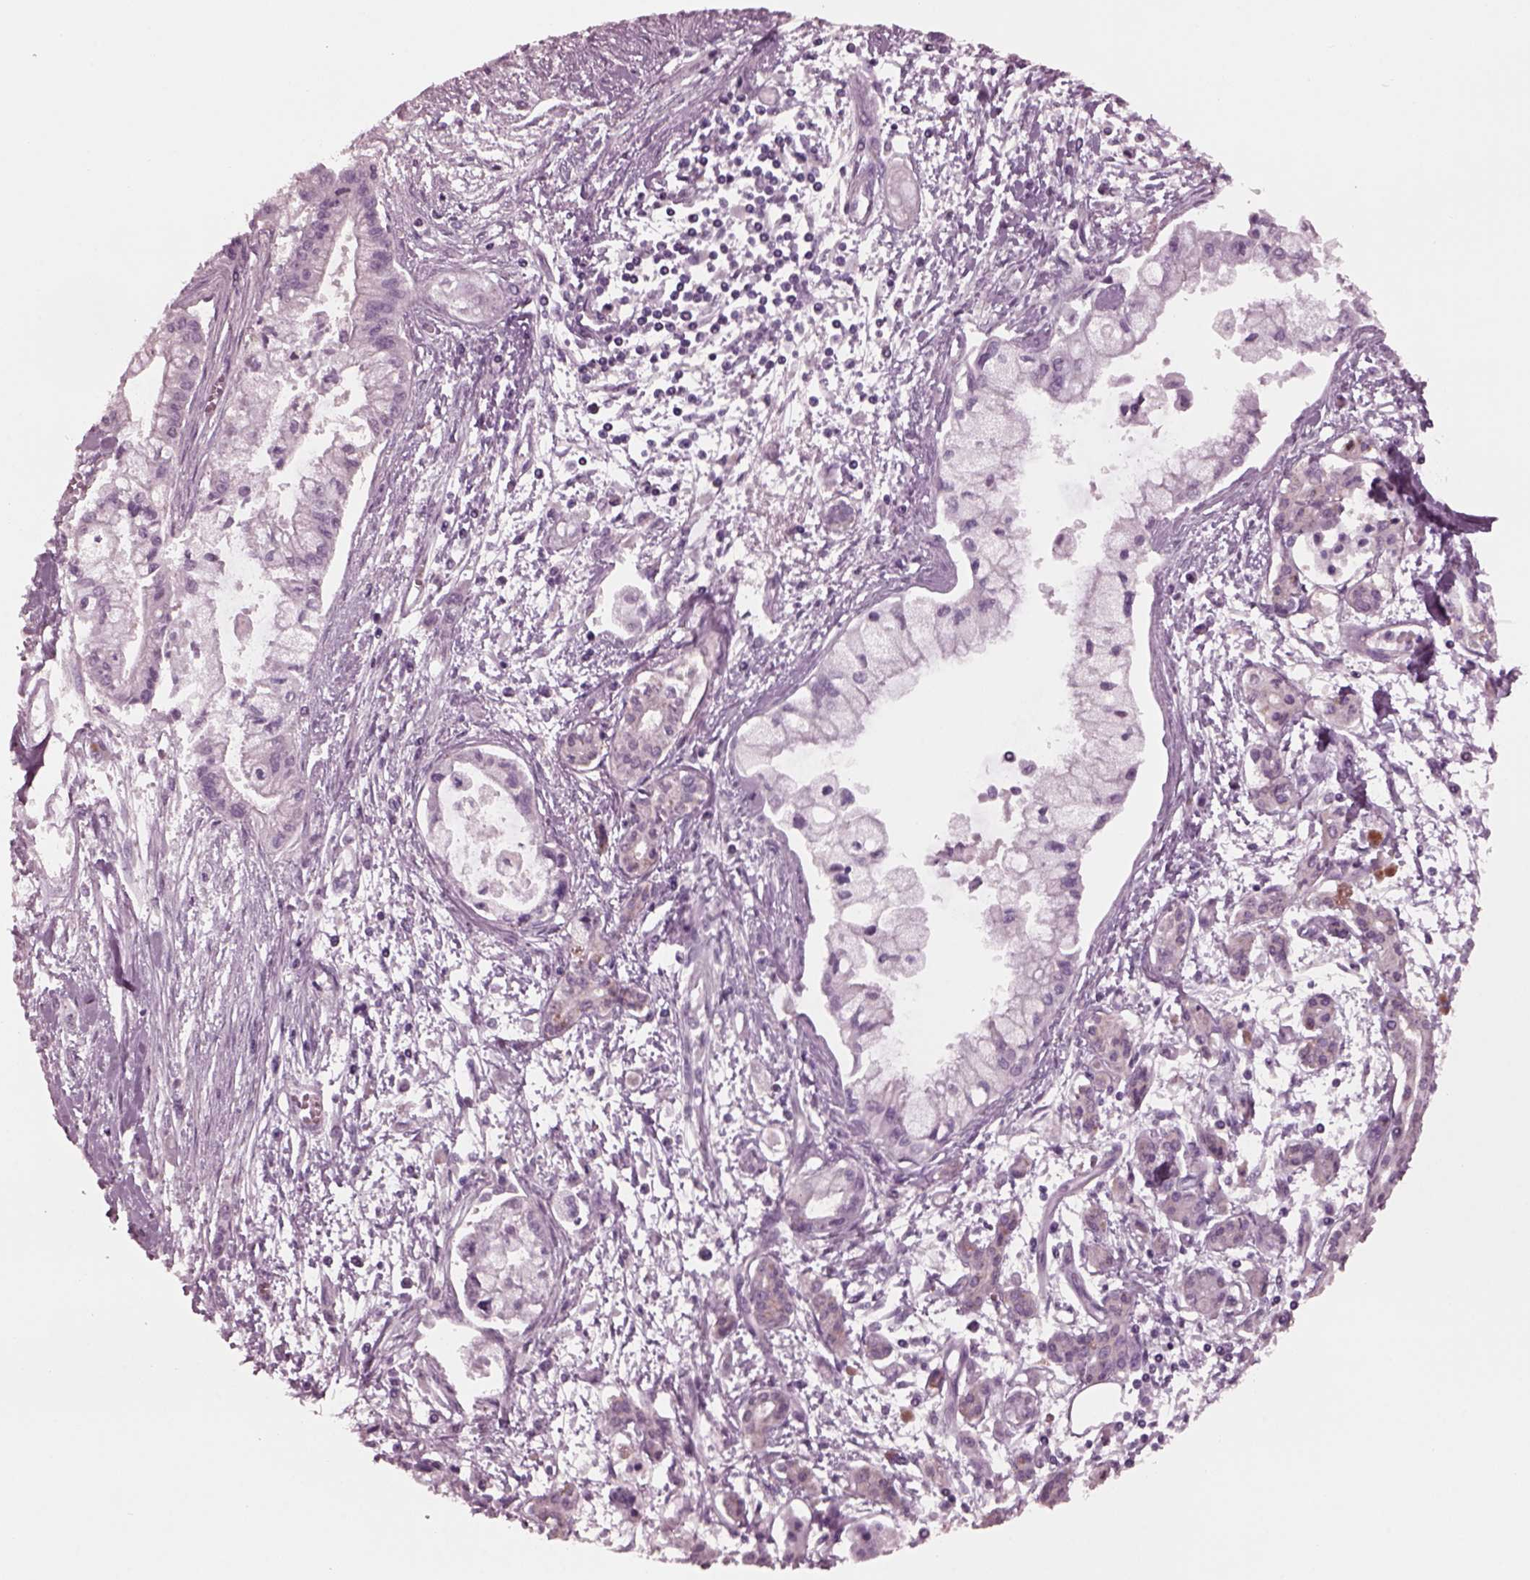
{"staining": {"intensity": "negative", "quantity": "none", "location": "none"}, "tissue": "pancreatic cancer", "cell_type": "Tumor cells", "image_type": "cancer", "snomed": [{"axis": "morphology", "description": "Adenocarcinoma, NOS"}, {"axis": "topography", "description": "Pancreas"}], "caption": "A micrograph of human pancreatic cancer (adenocarcinoma) is negative for staining in tumor cells.", "gene": "YY2", "patient": {"sex": "male", "age": 54}}